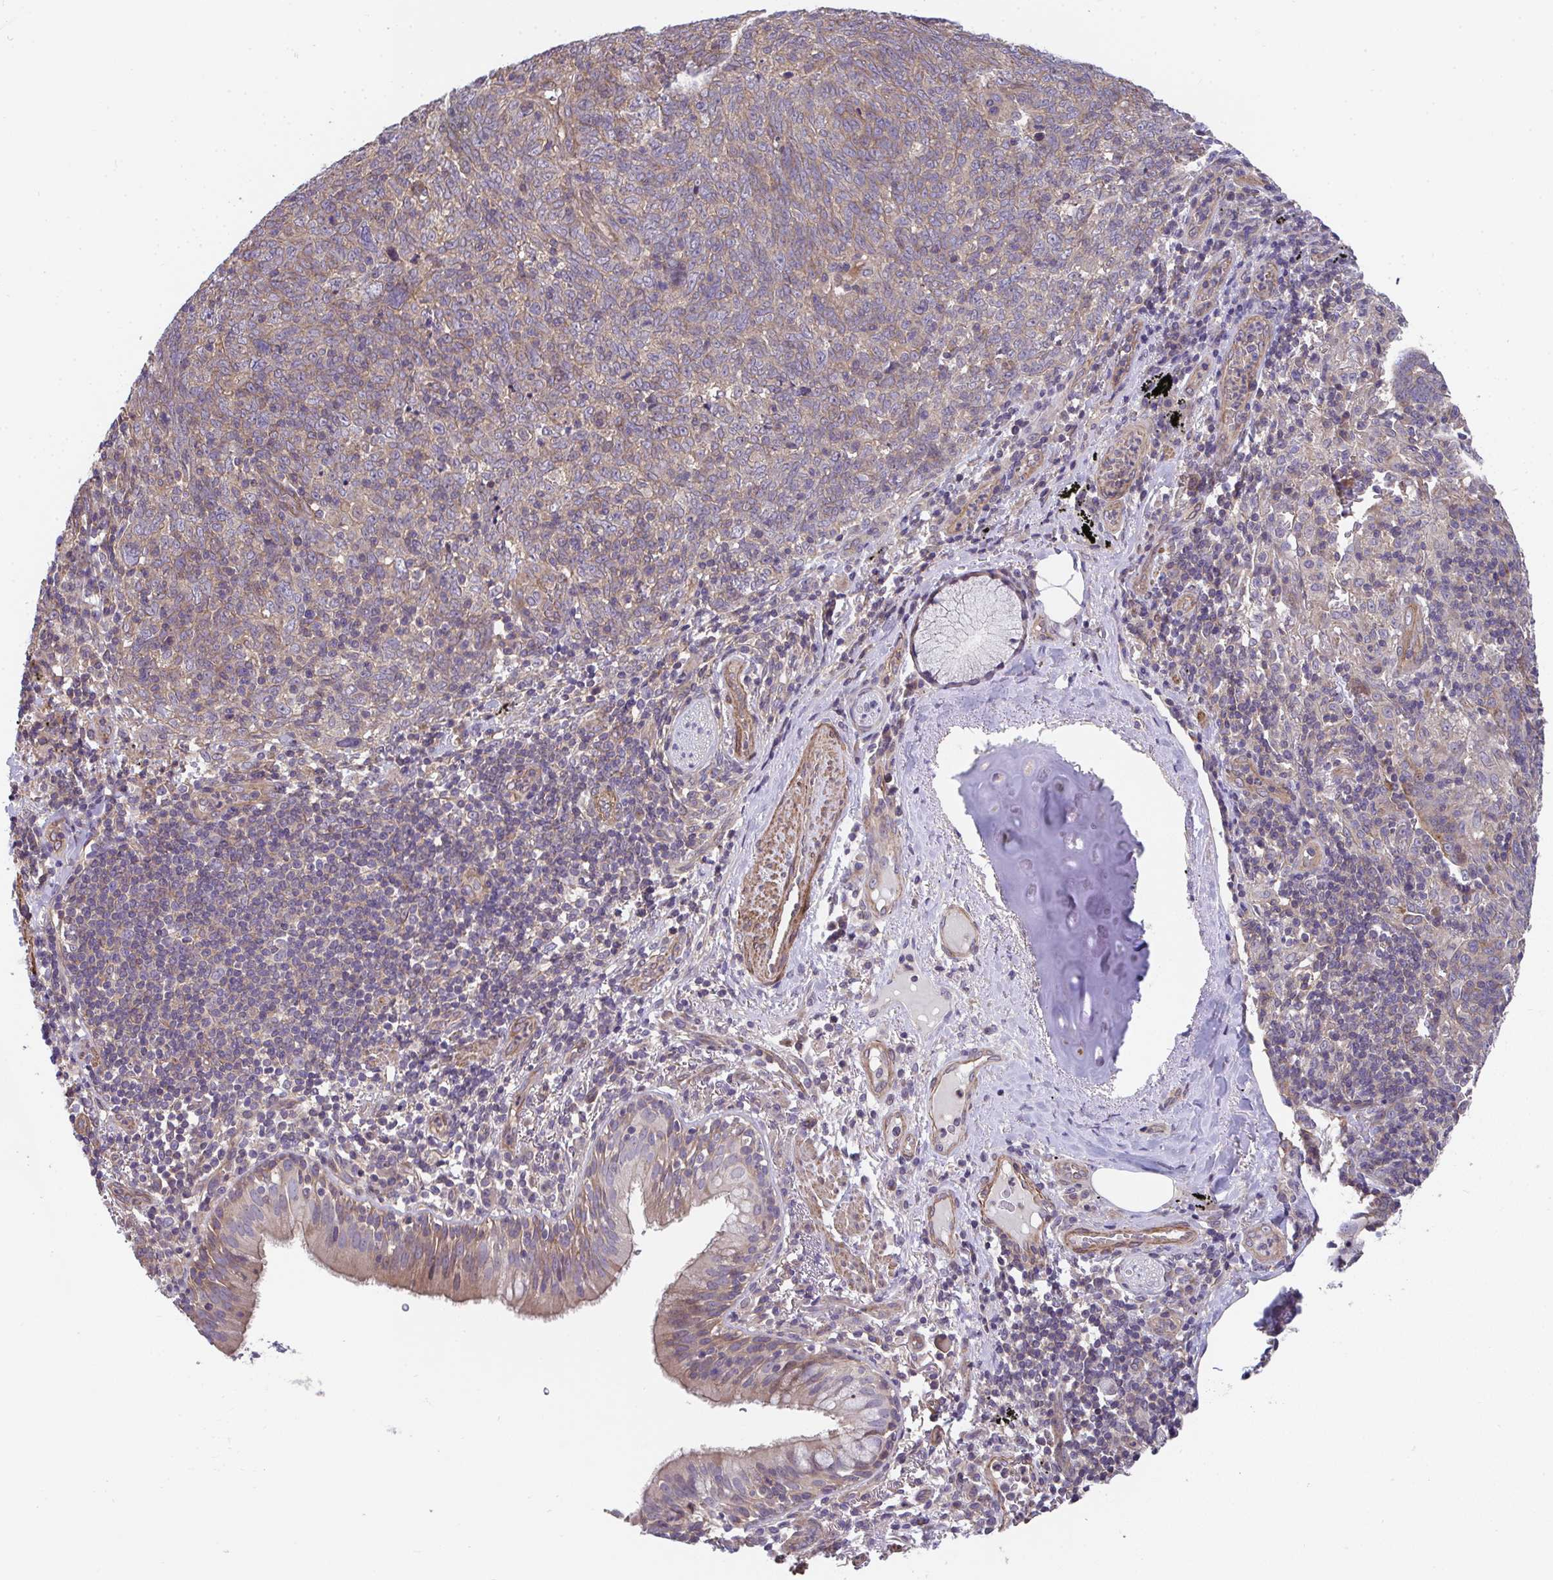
{"staining": {"intensity": "weak", "quantity": ">75%", "location": "cytoplasmic/membranous"}, "tissue": "lung cancer", "cell_type": "Tumor cells", "image_type": "cancer", "snomed": [{"axis": "morphology", "description": "Squamous cell carcinoma, NOS"}, {"axis": "topography", "description": "Lung"}], "caption": "Lung cancer stained with DAB immunohistochemistry shows low levels of weak cytoplasmic/membranous positivity in approximately >75% of tumor cells. The staining was performed using DAB (3,3'-diaminobenzidine) to visualize the protein expression in brown, while the nuclei were stained in blue with hematoxylin (Magnification: 20x).", "gene": "ZNF696", "patient": {"sex": "female", "age": 72}}